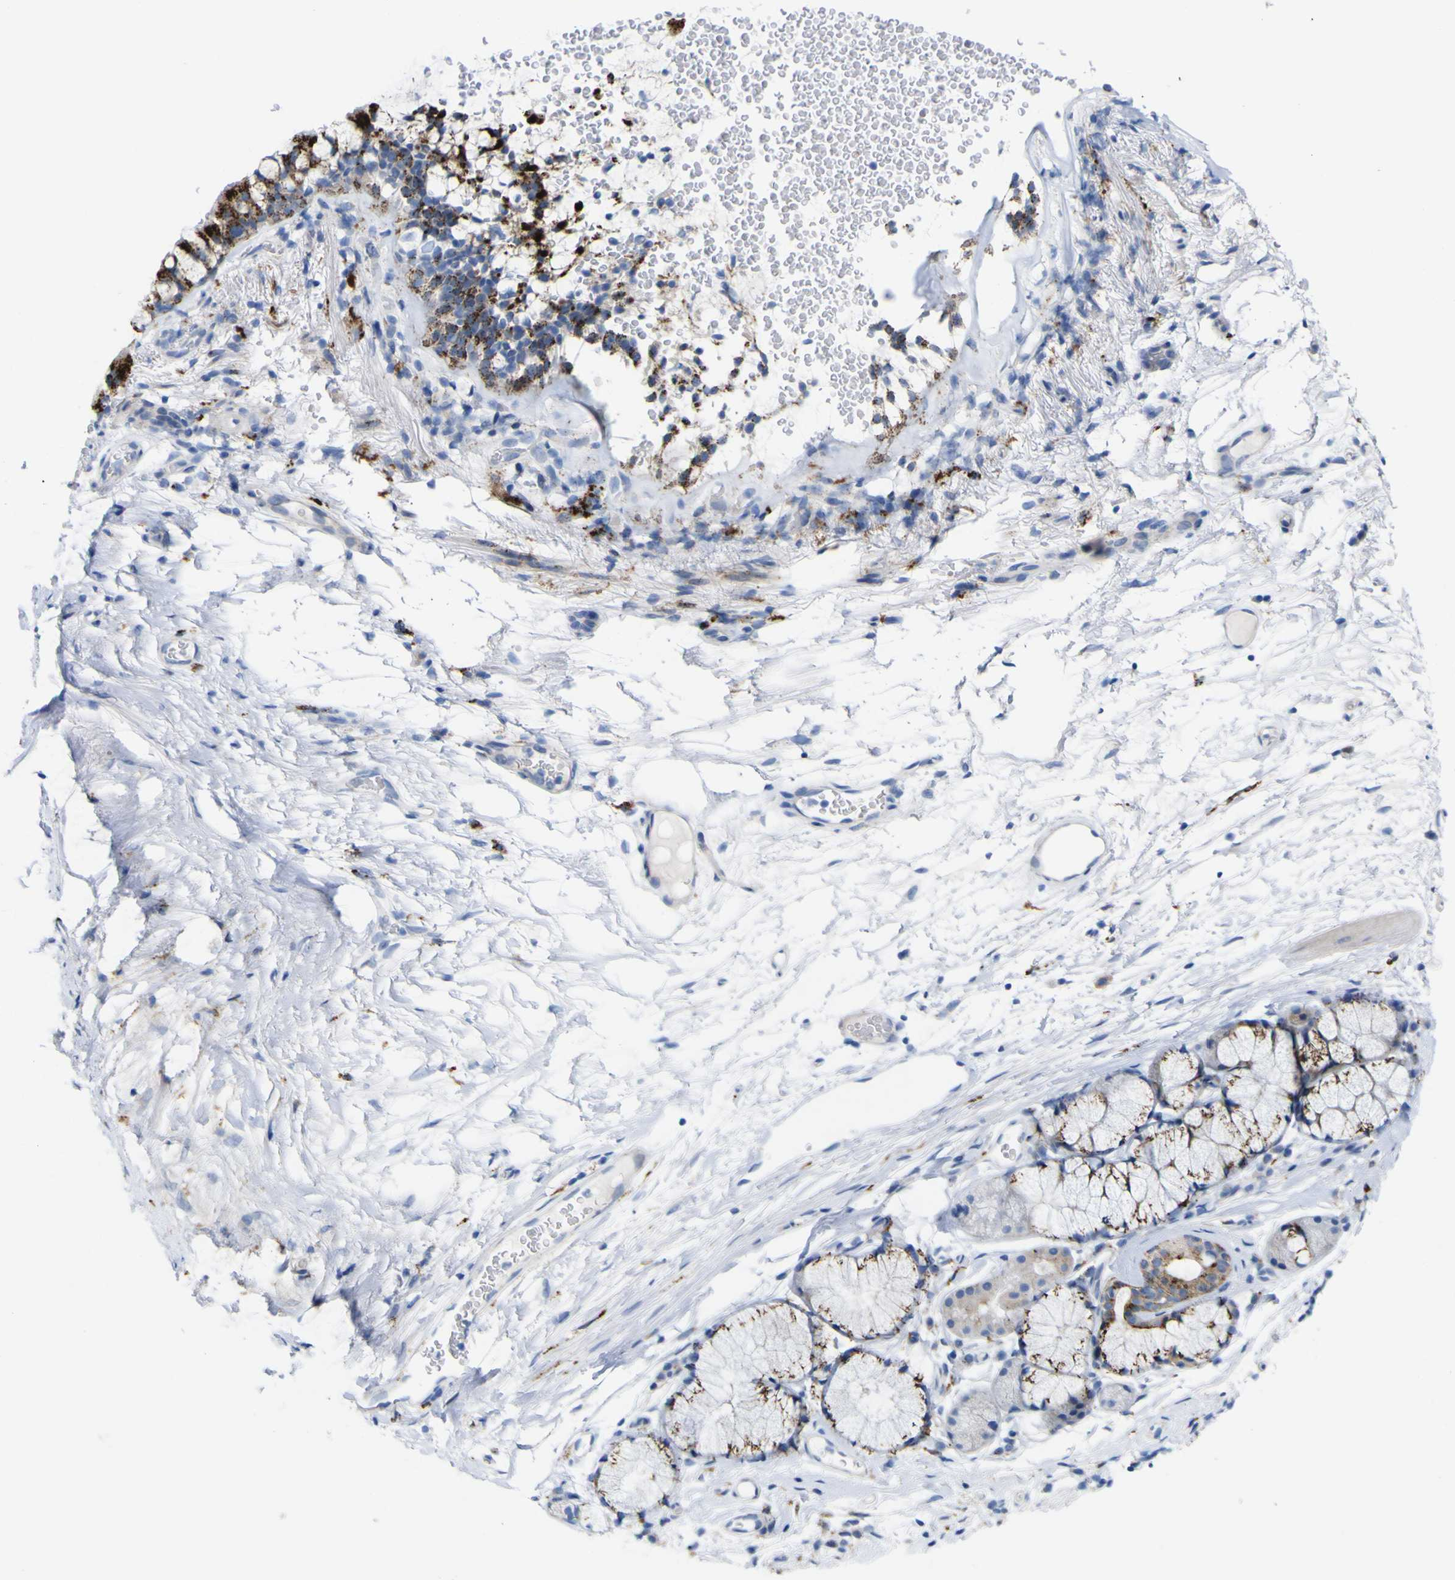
{"staining": {"intensity": "strong", "quantity": ">75%", "location": "cytoplasmic/membranous"}, "tissue": "bronchus", "cell_type": "Respiratory epithelial cells", "image_type": "normal", "snomed": [{"axis": "morphology", "description": "Normal tissue, NOS"}, {"axis": "topography", "description": "Cartilage tissue"}, {"axis": "topography", "description": "Bronchus"}], "caption": "Immunohistochemical staining of unremarkable human bronchus displays strong cytoplasmic/membranous protein expression in about >75% of respiratory epithelial cells. The staining was performed using DAB (3,3'-diaminobenzidine) to visualize the protein expression in brown, while the nuclei were stained in blue with hematoxylin (Magnification: 20x).", "gene": "PTPRF", "patient": {"sex": "female", "age": 53}}